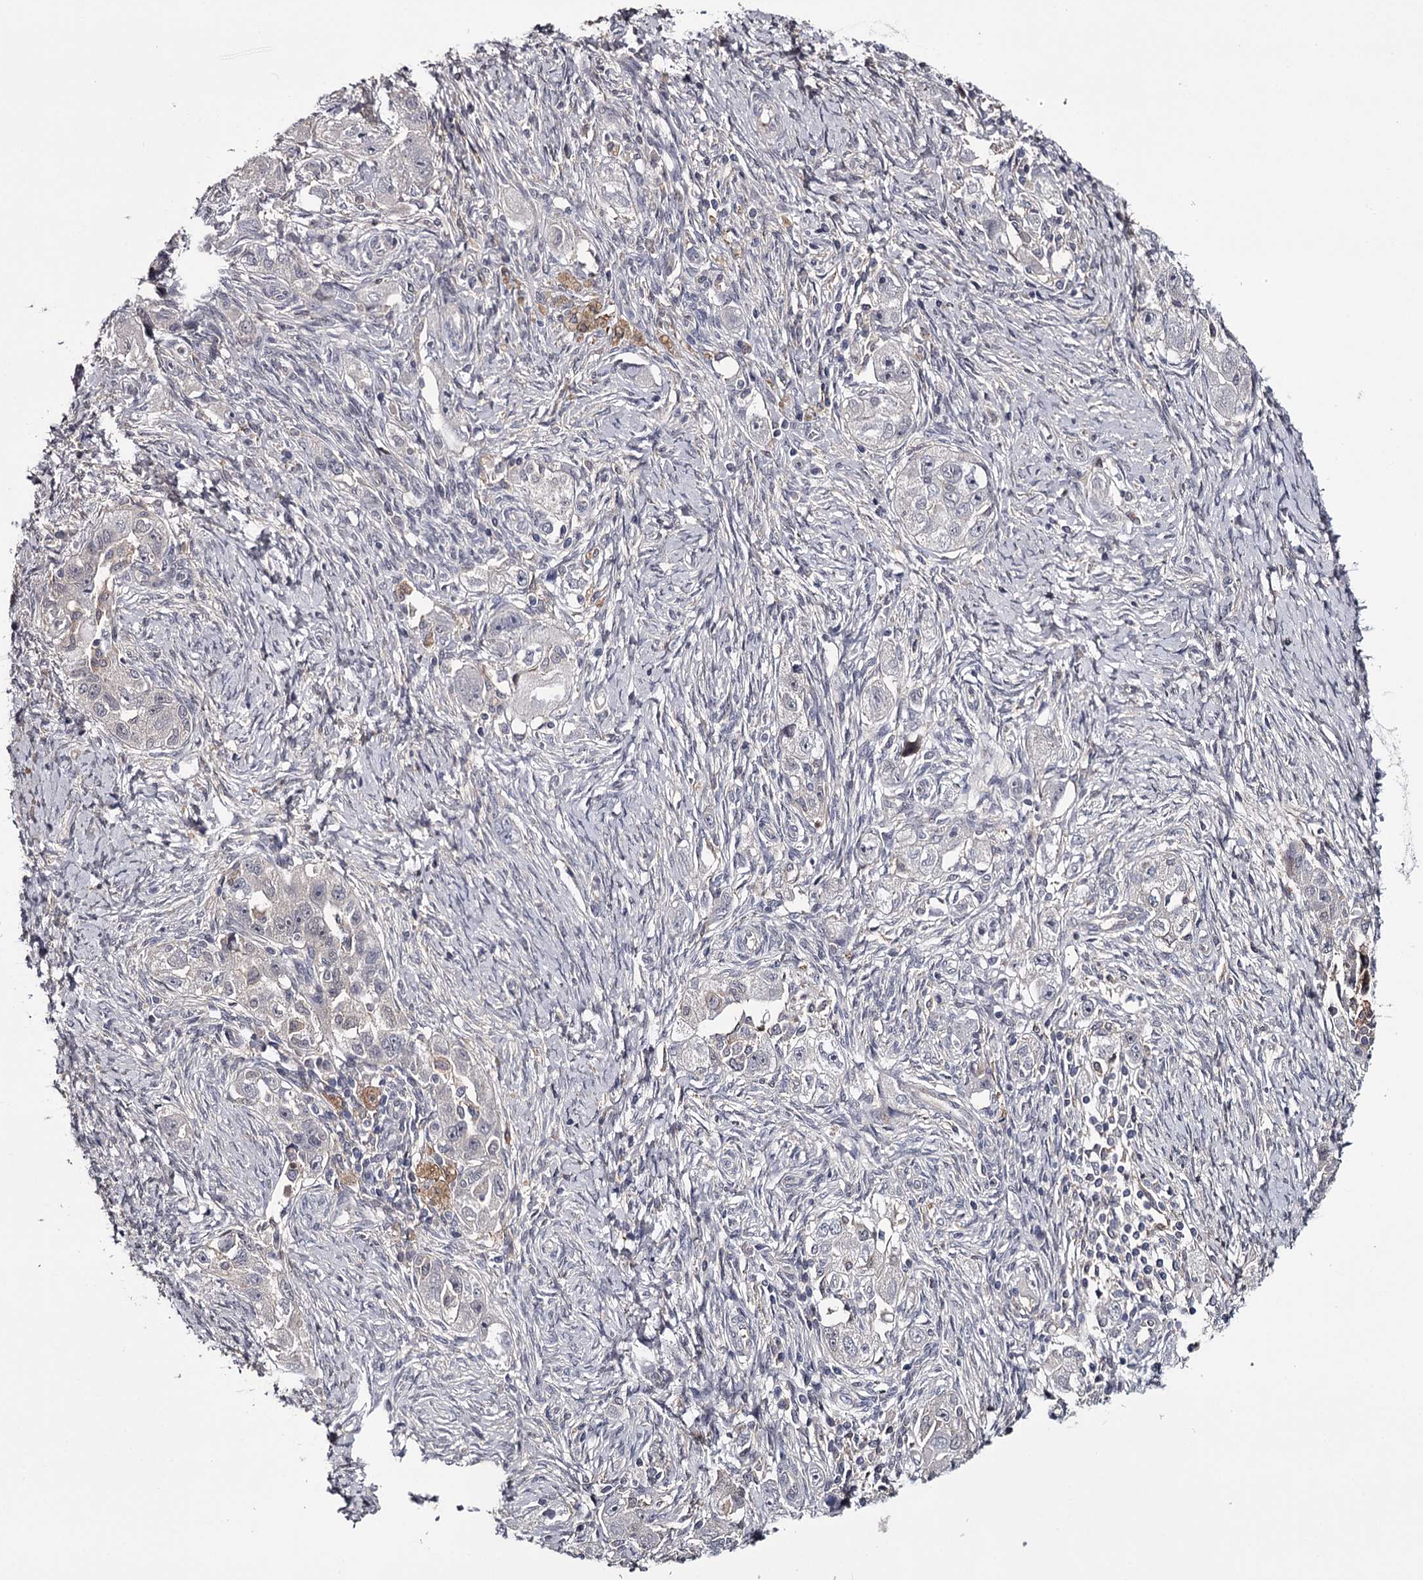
{"staining": {"intensity": "negative", "quantity": "none", "location": "none"}, "tissue": "ovarian cancer", "cell_type": "Tumor cells", "image_type": "cancer", "snomed": [{"axis": "morphology", "description": "Carcinoma, NOS"}, {"axis": "morphology", "description": "Cystadenocarcinoma, serous, NOS"}, {"axis": "topography", "description": "Ovary"}], "caption": "High power microscopy photomicrograph of an immunohistochemistry histopathology image of ovarian cancer (serous cystadenocarcinoma), revealing no significant staining in tumor cells.", "gene": "GSTO1", "patient": {"sex": "female", "age": 69}}